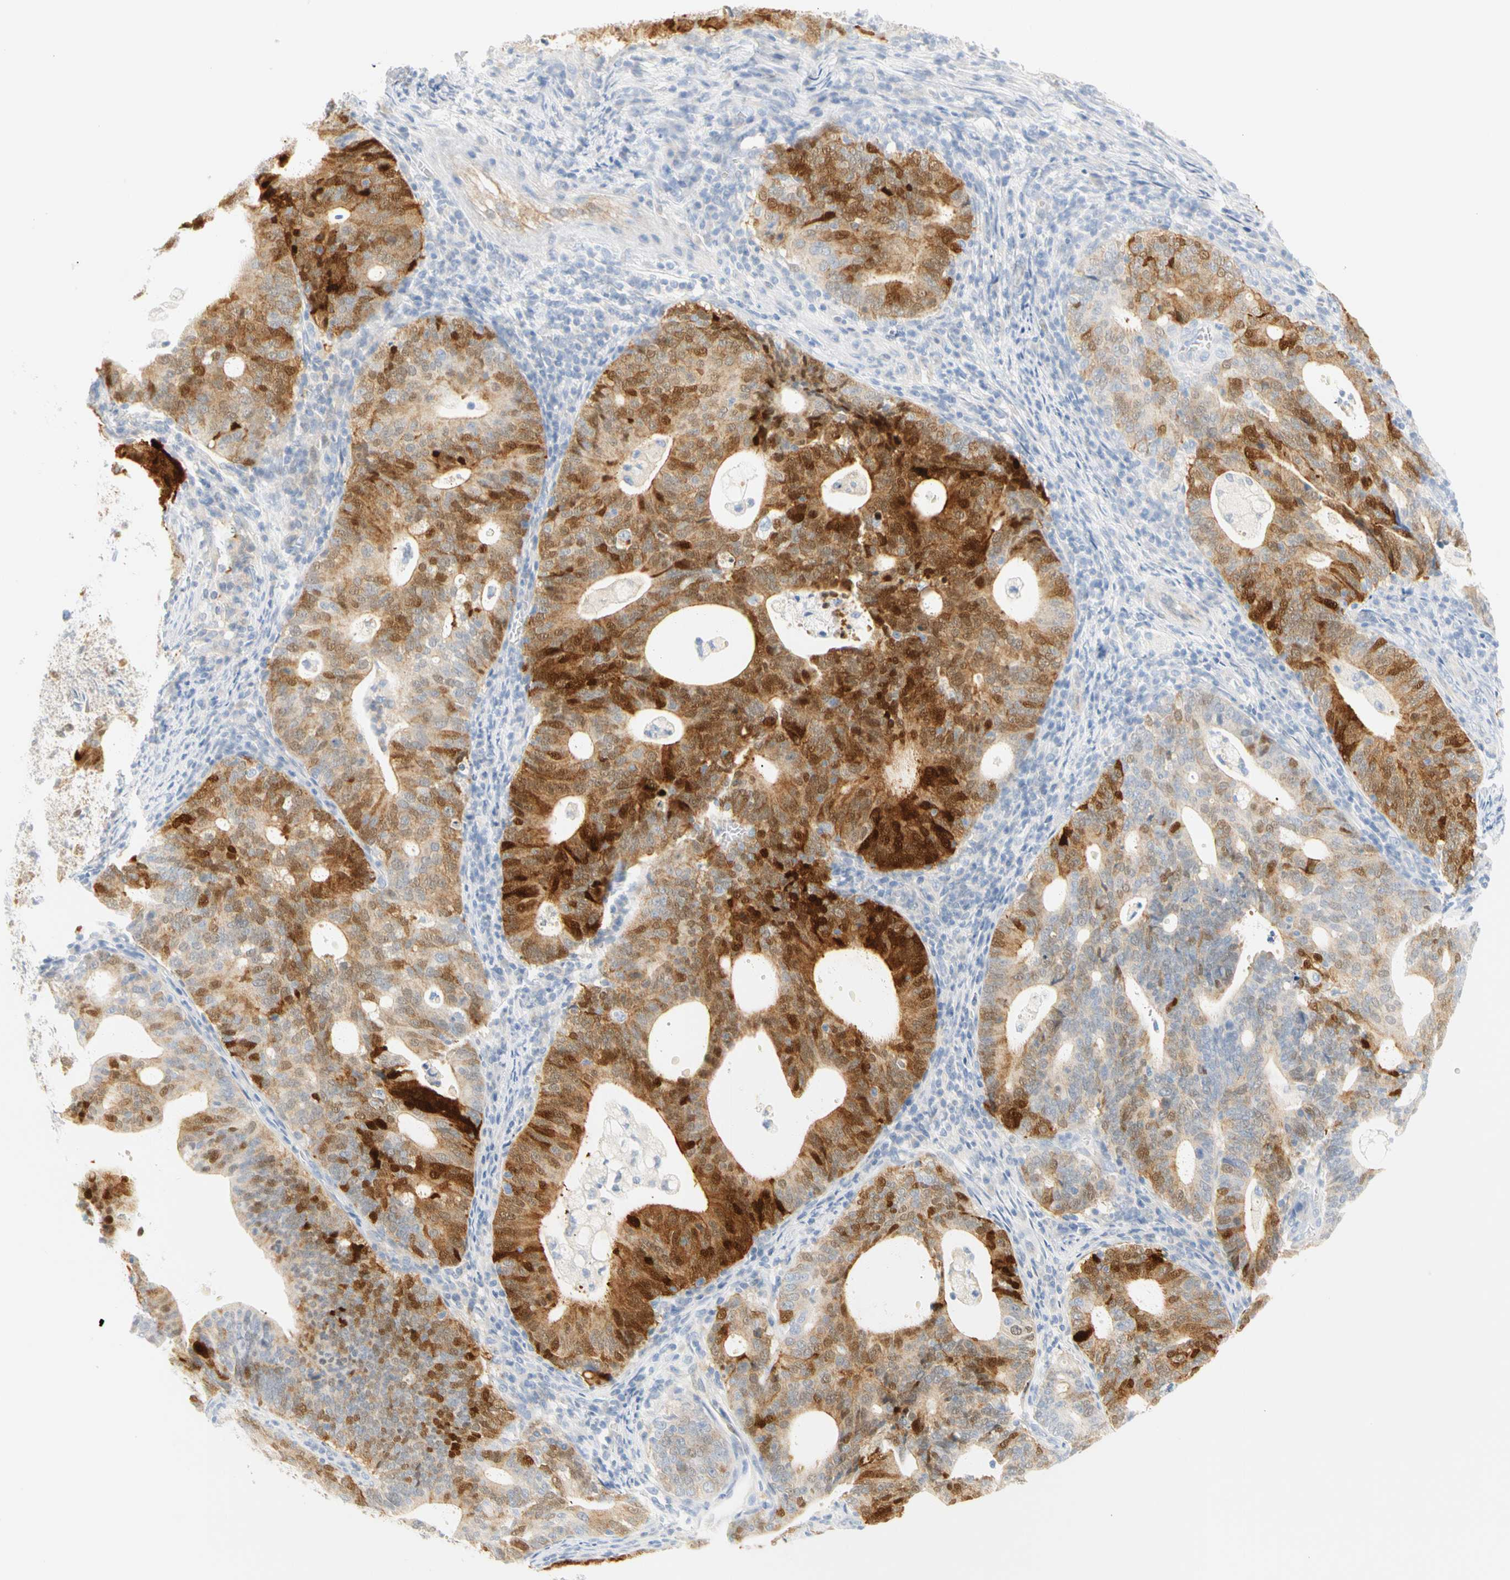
{"staining": {"intensity": "moderate", "quantity": "25%-75%", "location": "cytoplasmic/membranous,nuclear"}, "tissue": "endometrial cancer", "cell_type": "Tumor cells", "image_type": "cancer", "snomed": [{"axis": "morphology", "description": "Adenocarcinoma, NOS"}, {"axis": "topography", "description": "Uterus"}], "caption": "A brown stain labels moderate cytoplasmic/membranous and nuclear positivity of a protein in human endometrial cancer tumor cells.", "gene": "SELENBP1", "patient": {"sex": "female", "age": 83}}